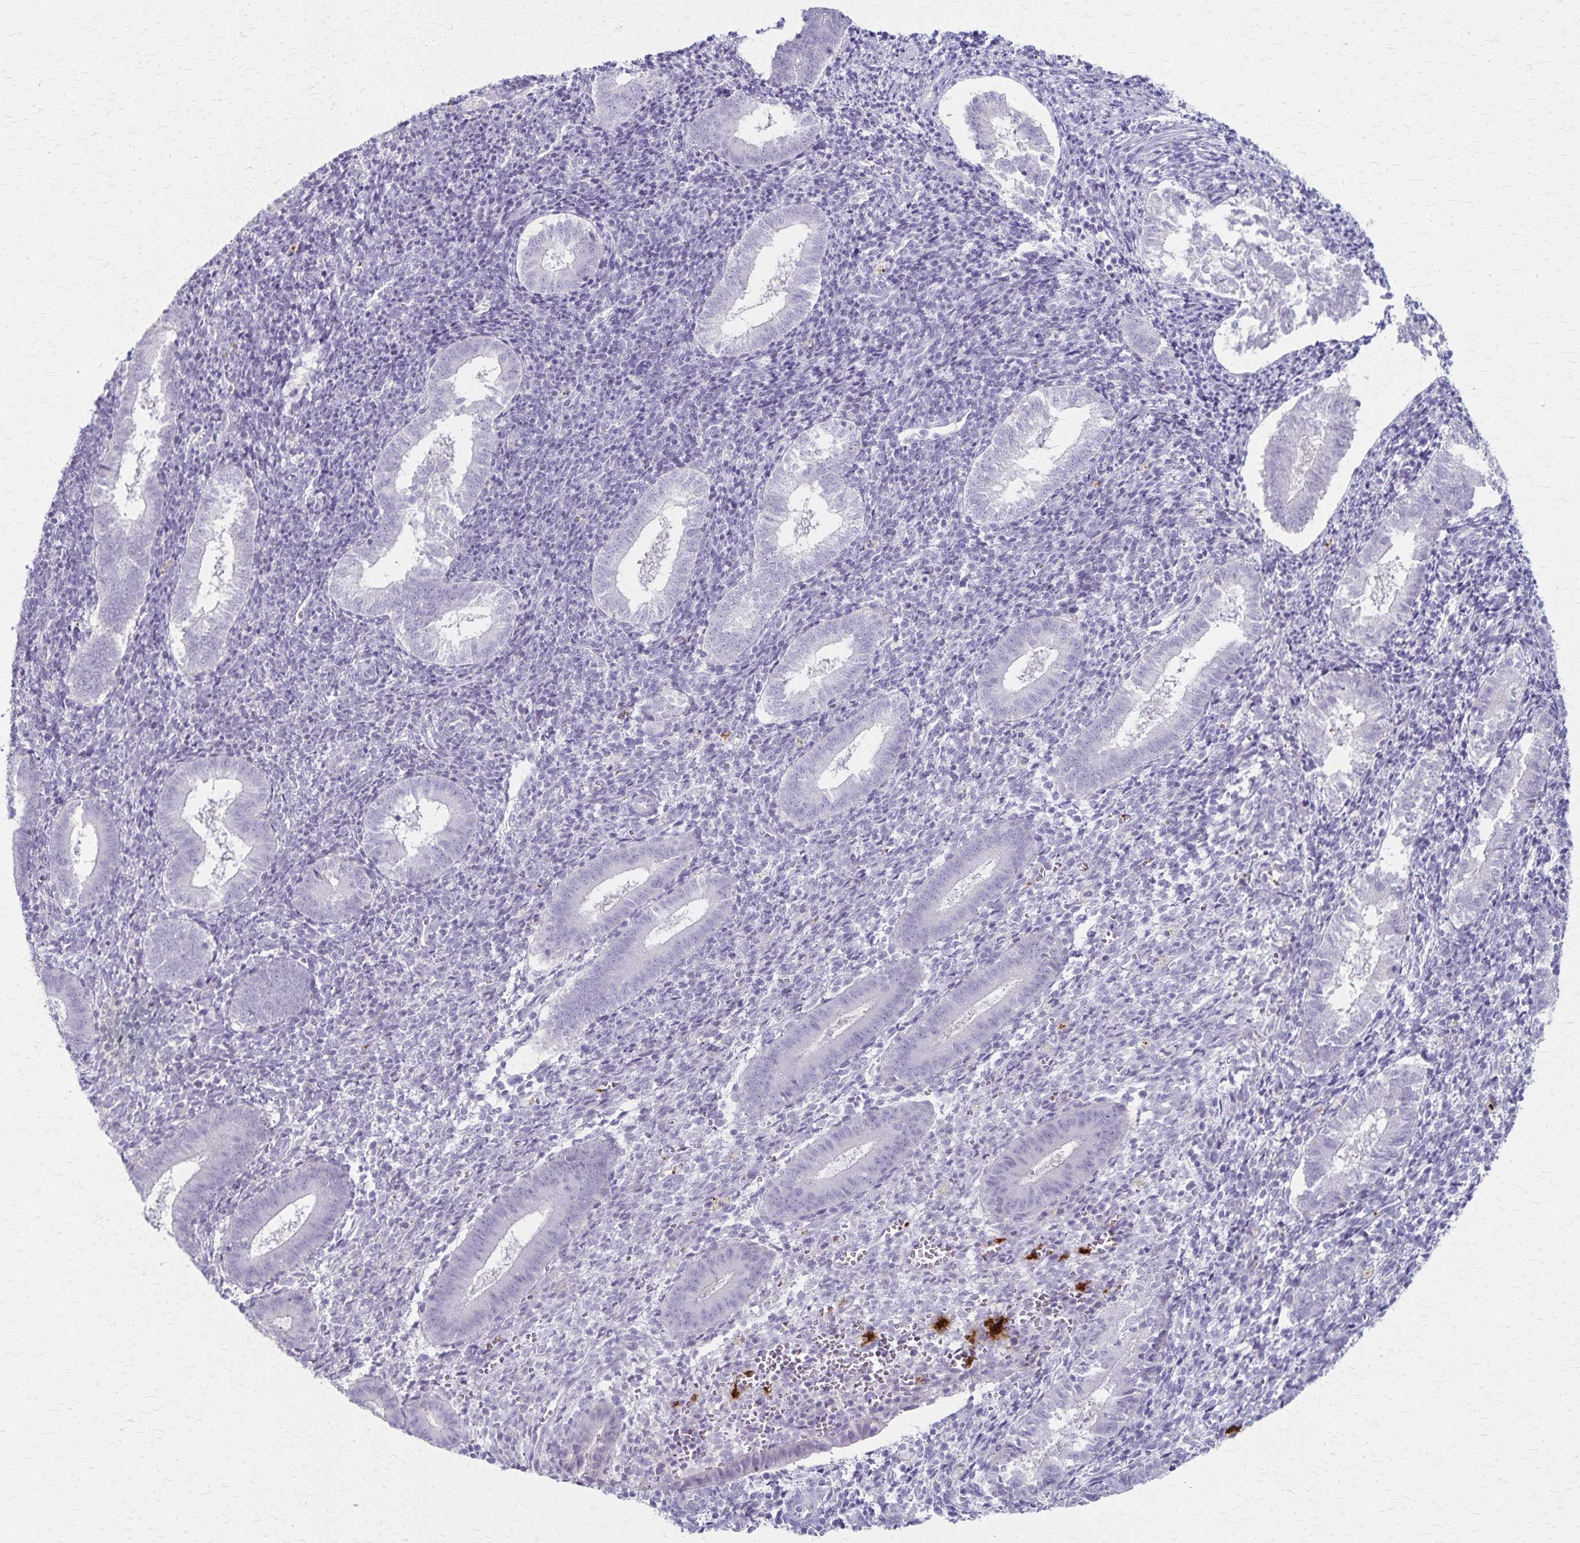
{"staining": {"intensity": "negative", "quantity": "none", "location": "none"}, "tissue": "endometrium", "cell_type": "Cells in endometrial stroma", "image_type": "normal", "snomed": [{"axis": "morphology", "description": "Normal tissue, NOS"}, {"axis": "topography", "description": "Endometrium"}], "caption": "IHC of benign human endometrium shows no positivity in cells in endometrial stroma.", "gene": "RASL10B", "patient": {"sex": "female", "age": 25}}